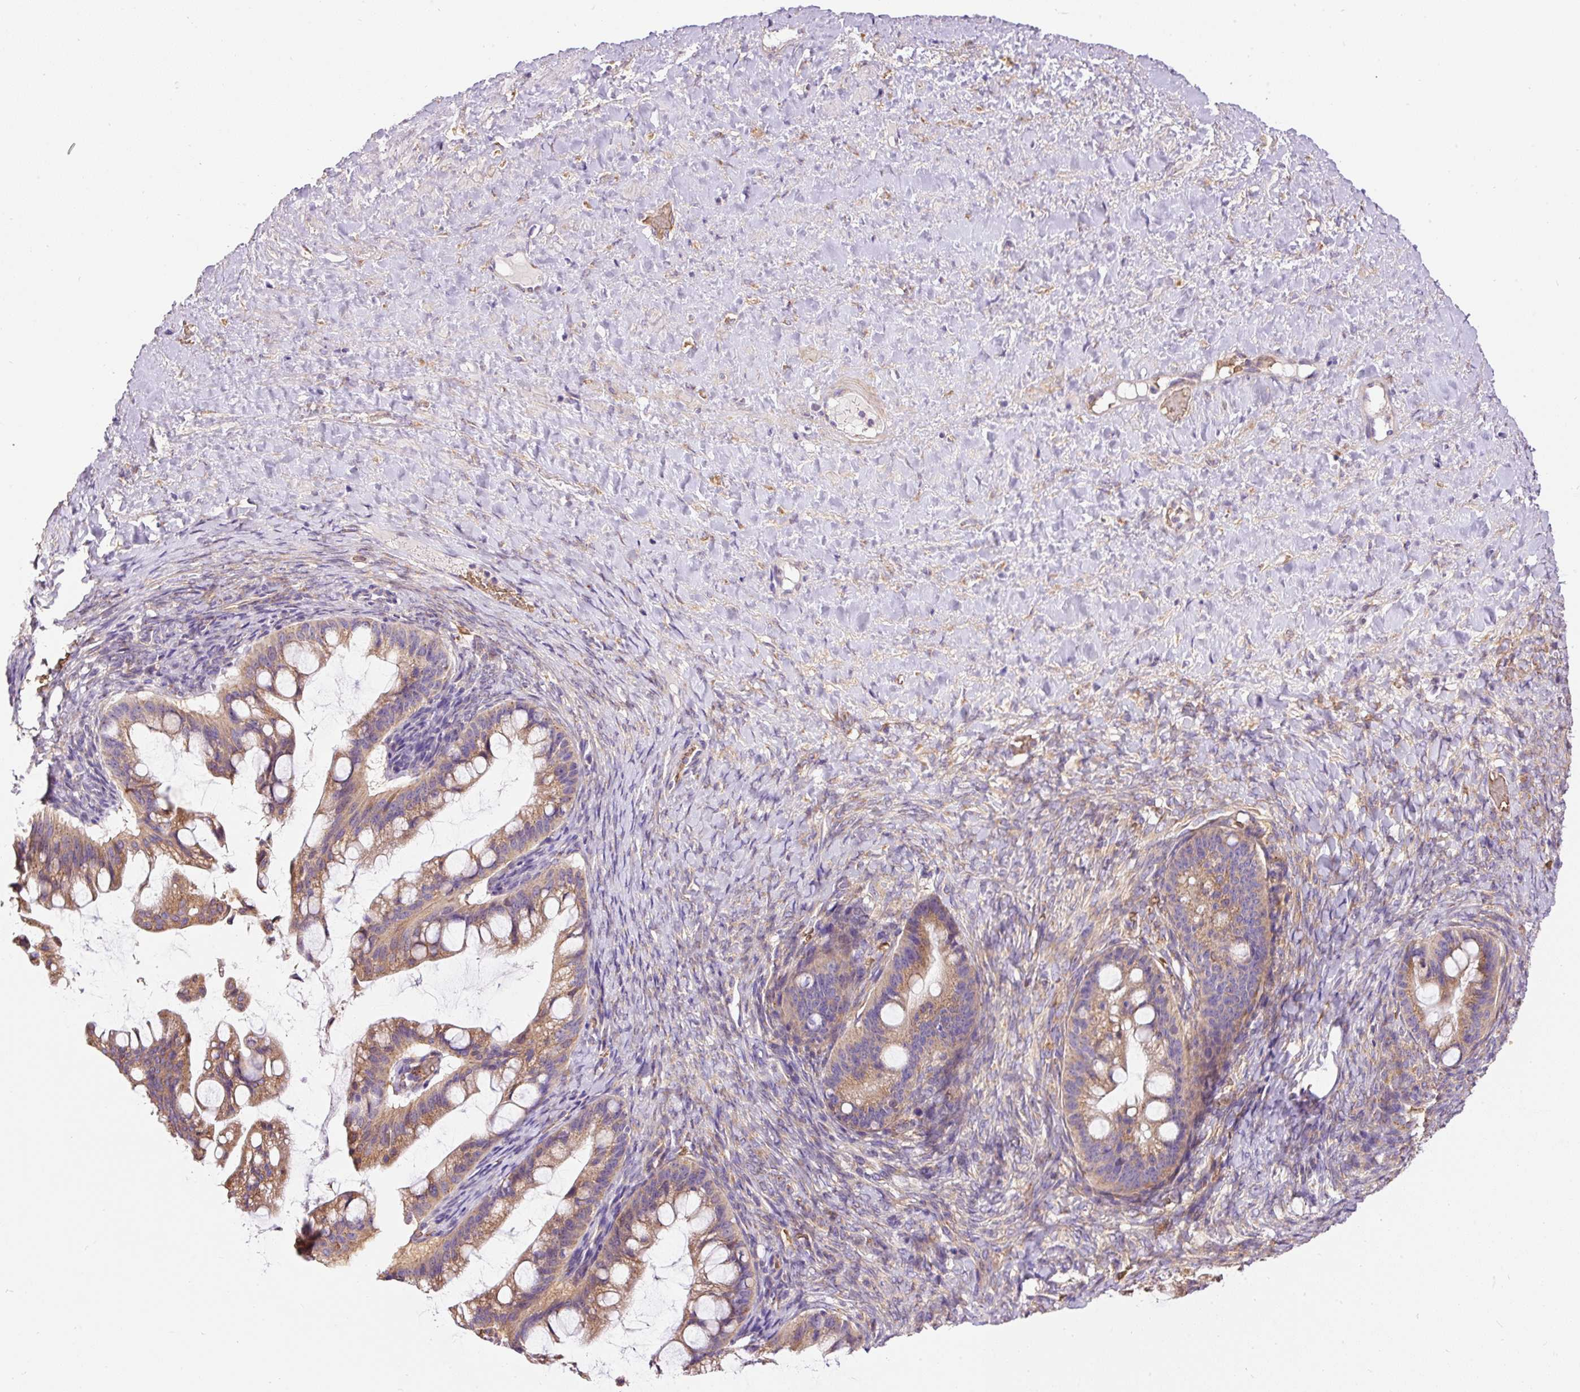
{"staining": {"intensity": "moderate", "quantity": ">75%", "location": "cytoplasmic/membranous"}, "tissue": "ovarian cancer", "cell_type": "Tumor cells", "image_type": "cancer", "snomed": [{"axis": "morphology", "description": "Cystadenocarcinoma, mucinous, NOS"}, {"axis": "topography", "description": "Ovary"}], "caption": "Ovarian cancer (mucinous cystadenocarcinoma) stained with DAB immunohistochemistry reveals medium levels of moderate cytoplasmic/membranous staining in approximately >75% of tumor cells.", "gene": "PRRC2A", "patient": {"sex": "female", "age": 73}}